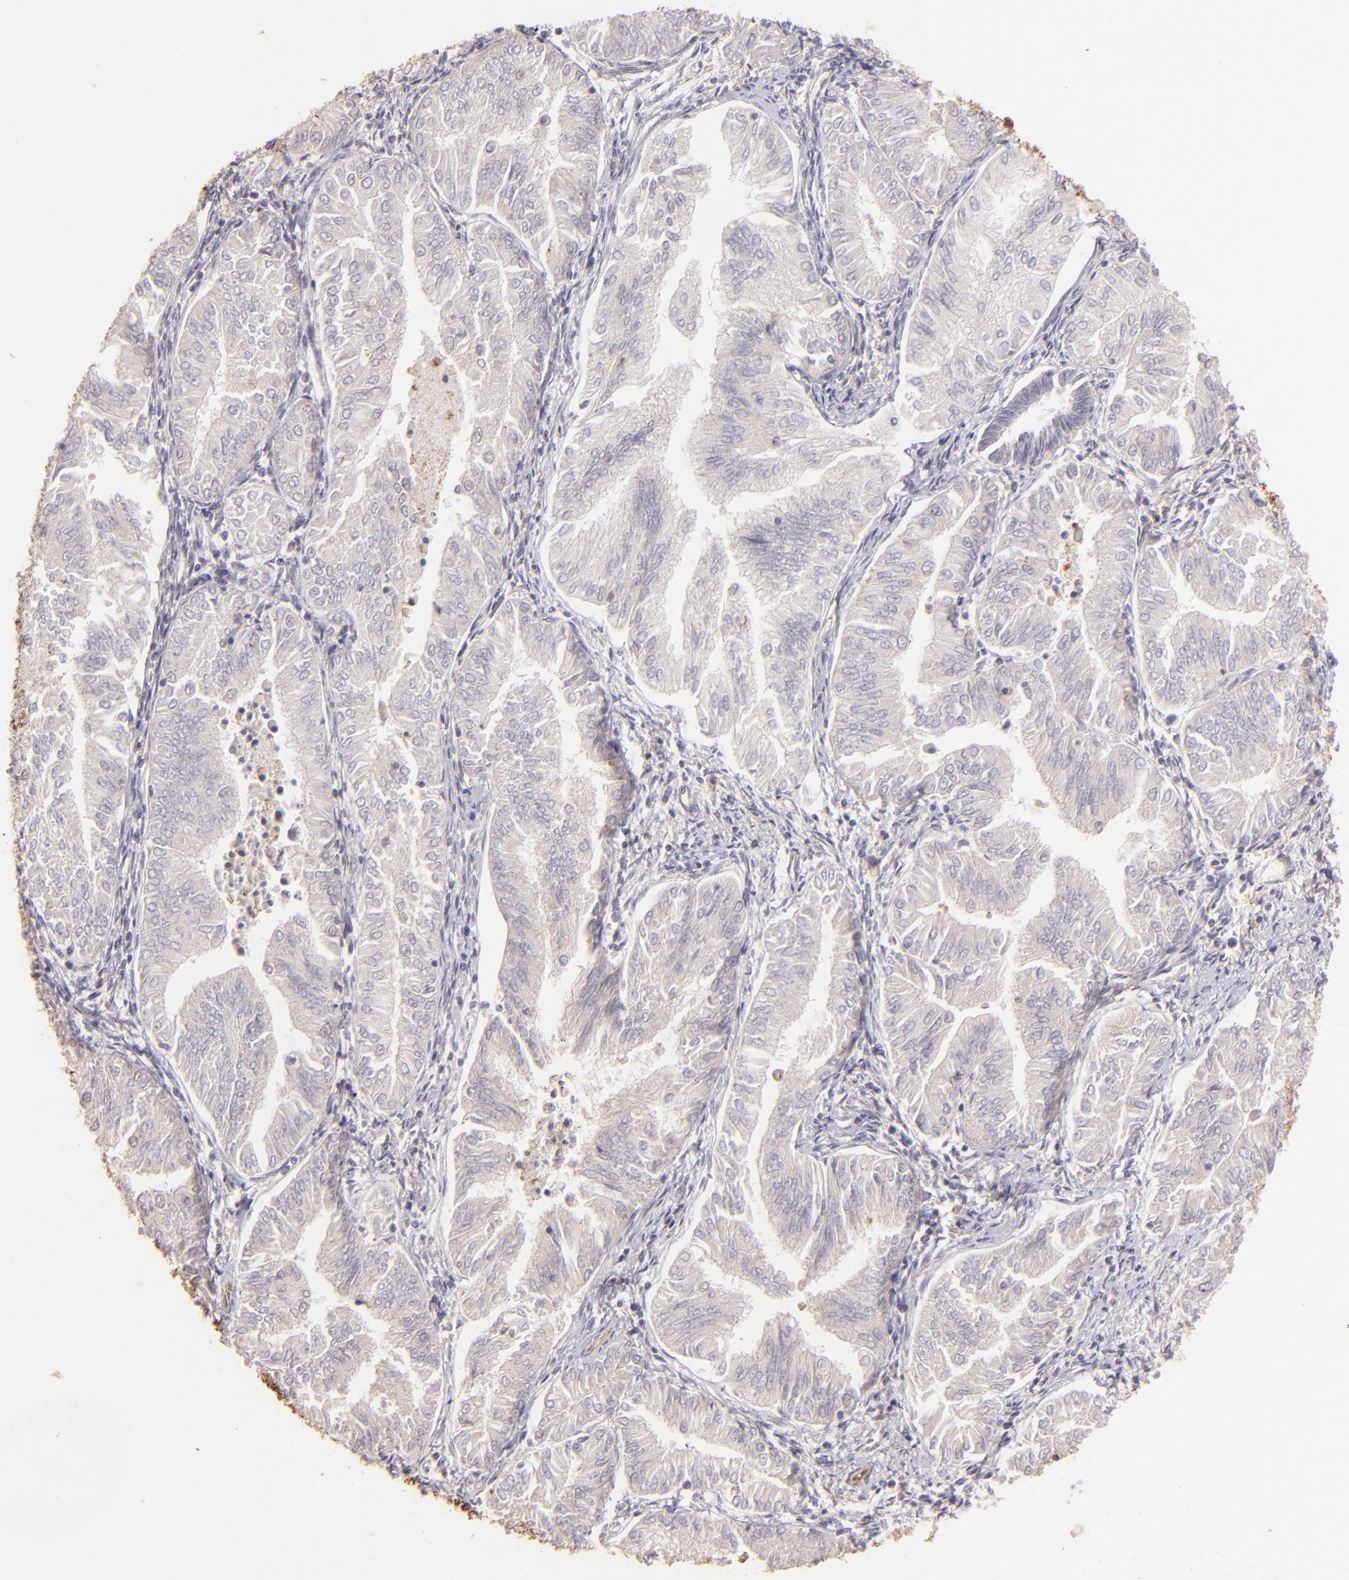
{"staining": {"intensity": "weak", "quantity": "<25%", "location": "cytoplasmic/membranous"}, "tissue": "endometrial cancer", "cell_type": "Tumor cells", "image_type": "cancer", "snomed": [{"axis": "morphology", "description": "Adenocarcinoma, NOS"}, {"axis": "topography", "description": "Endometrium"}], "caption": "Immunohistochemical staining of human adenocarcinoma (endometrial) reveals no significant expression in tumor cells. (Brightfield microscopy of DAB (3,3'-diaminobenzidine) immunohistochemistry (IHC) at high magnification).", "gene": "CLDN1", "patient": {"sex": "female", "age": 53}}